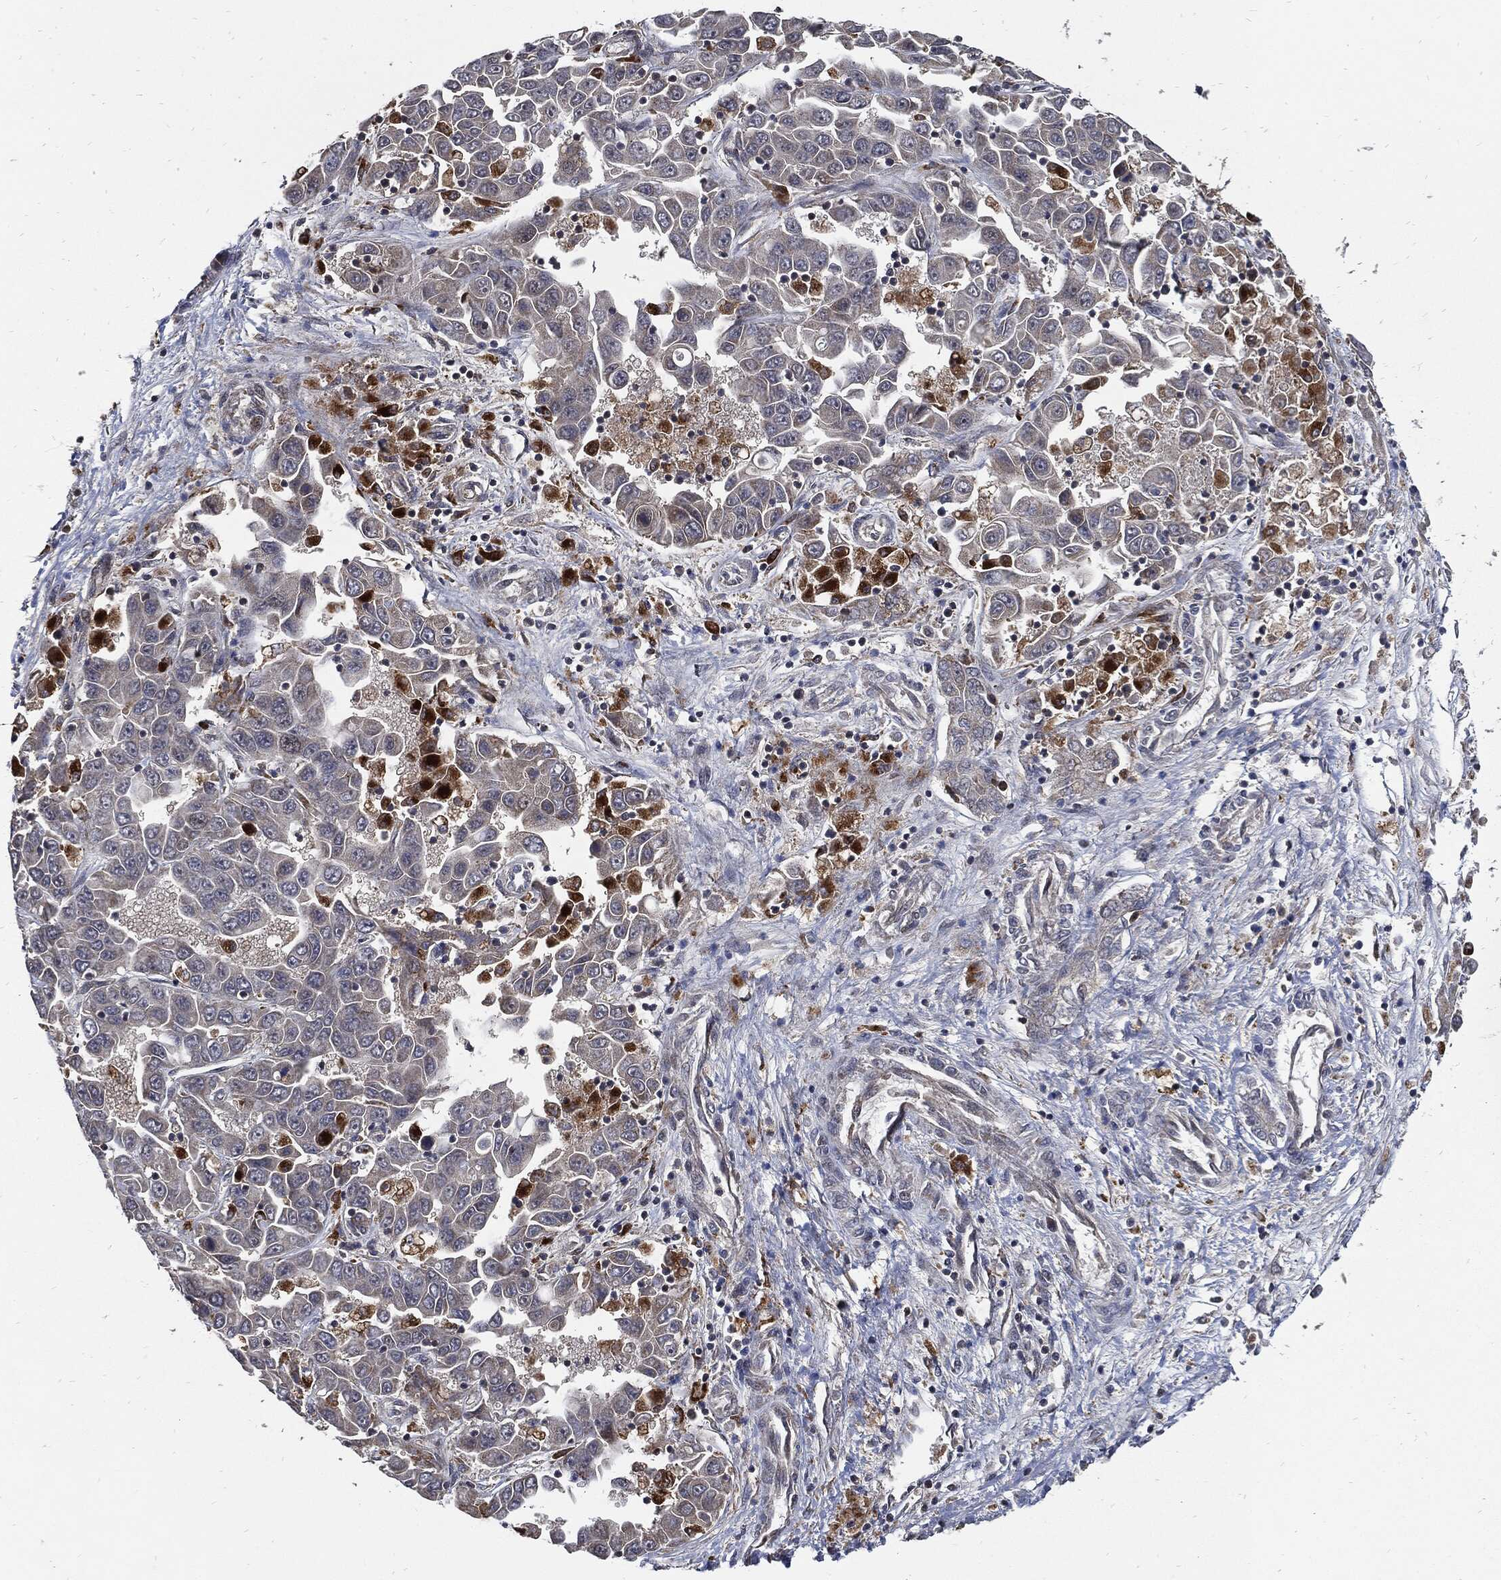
{"staining": {"intensity": "negative", "quantity": "none", "location": "none"}, "tissue": "liver cancer", "cell_type": "Tumor cells", "image_type": "cancer", "snomed": [{"axis": "morphology", "description": "Cholangiocarcinoma"}, {"axis": "topography", "description": "Liver"}], "caption": "Immunohistochemistry (IHC) photomicrograph of human cholangiocarcinoma (liver) stained for a protein (brown), which demonstrates no positivity in tumor cells.", "gene": "SLC31A2", "patient": {"sex": "female", "age": 52}}